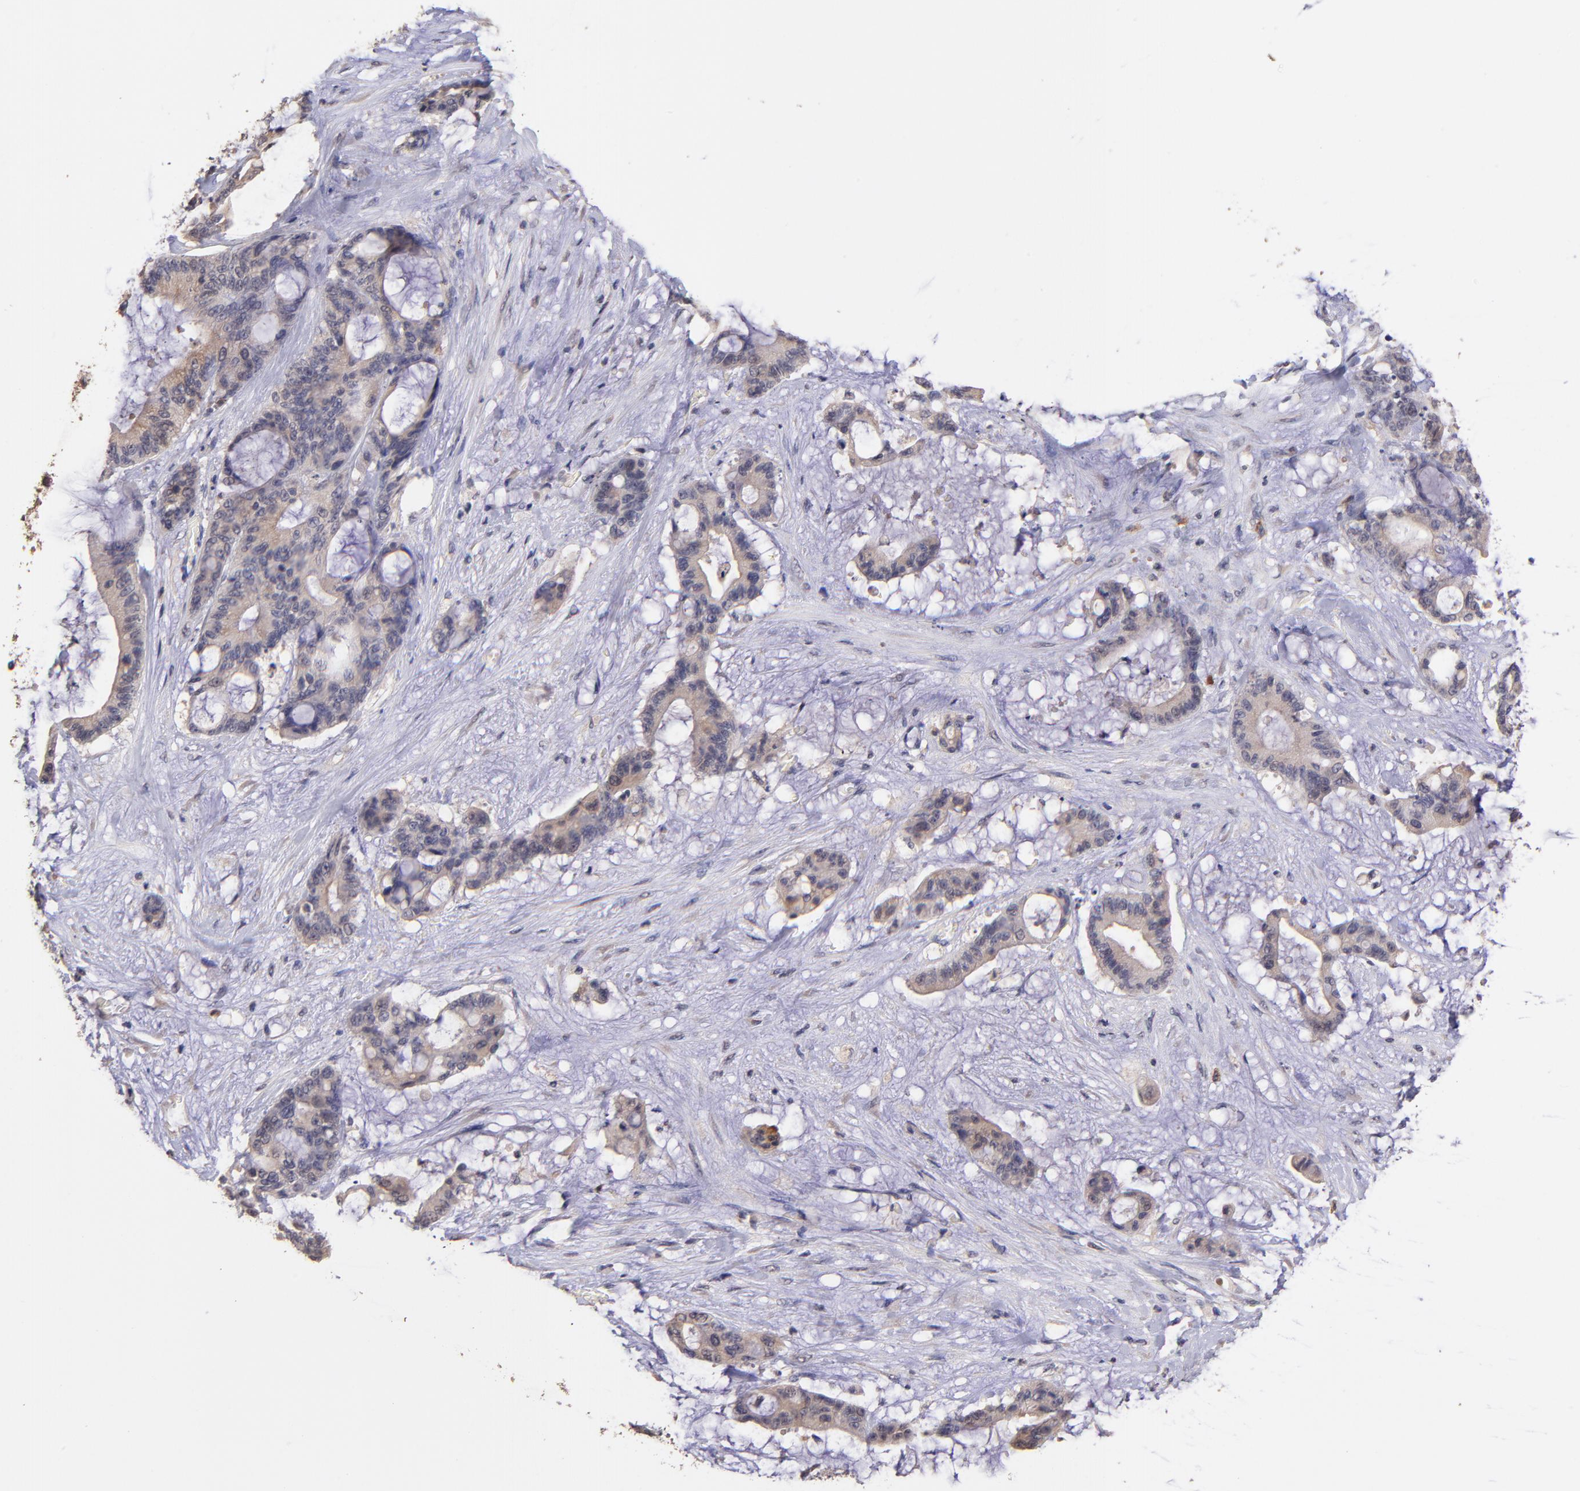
{"staining": {"intensity": "weak", "quantity": ">75%", "location": "cytoplasmic/membranous"}, "tissue": "liver cancer", "cell_type": "Tumor cells", "image_type": "cancer", "snomed": [{"axis": "morphology", "description": "Cholangiocarcinoma"}, {"axis": "topography", "description": "Liver"}], "caption": "Human liver cancer (cholangiocarcinoma) stained with a brown dye exhibits weak cytoplasmic/membranous positive staining in approximately >75% of tumor cells.", "gene": "RNASEL", "patient": {"sex": "female", "age": 73}}